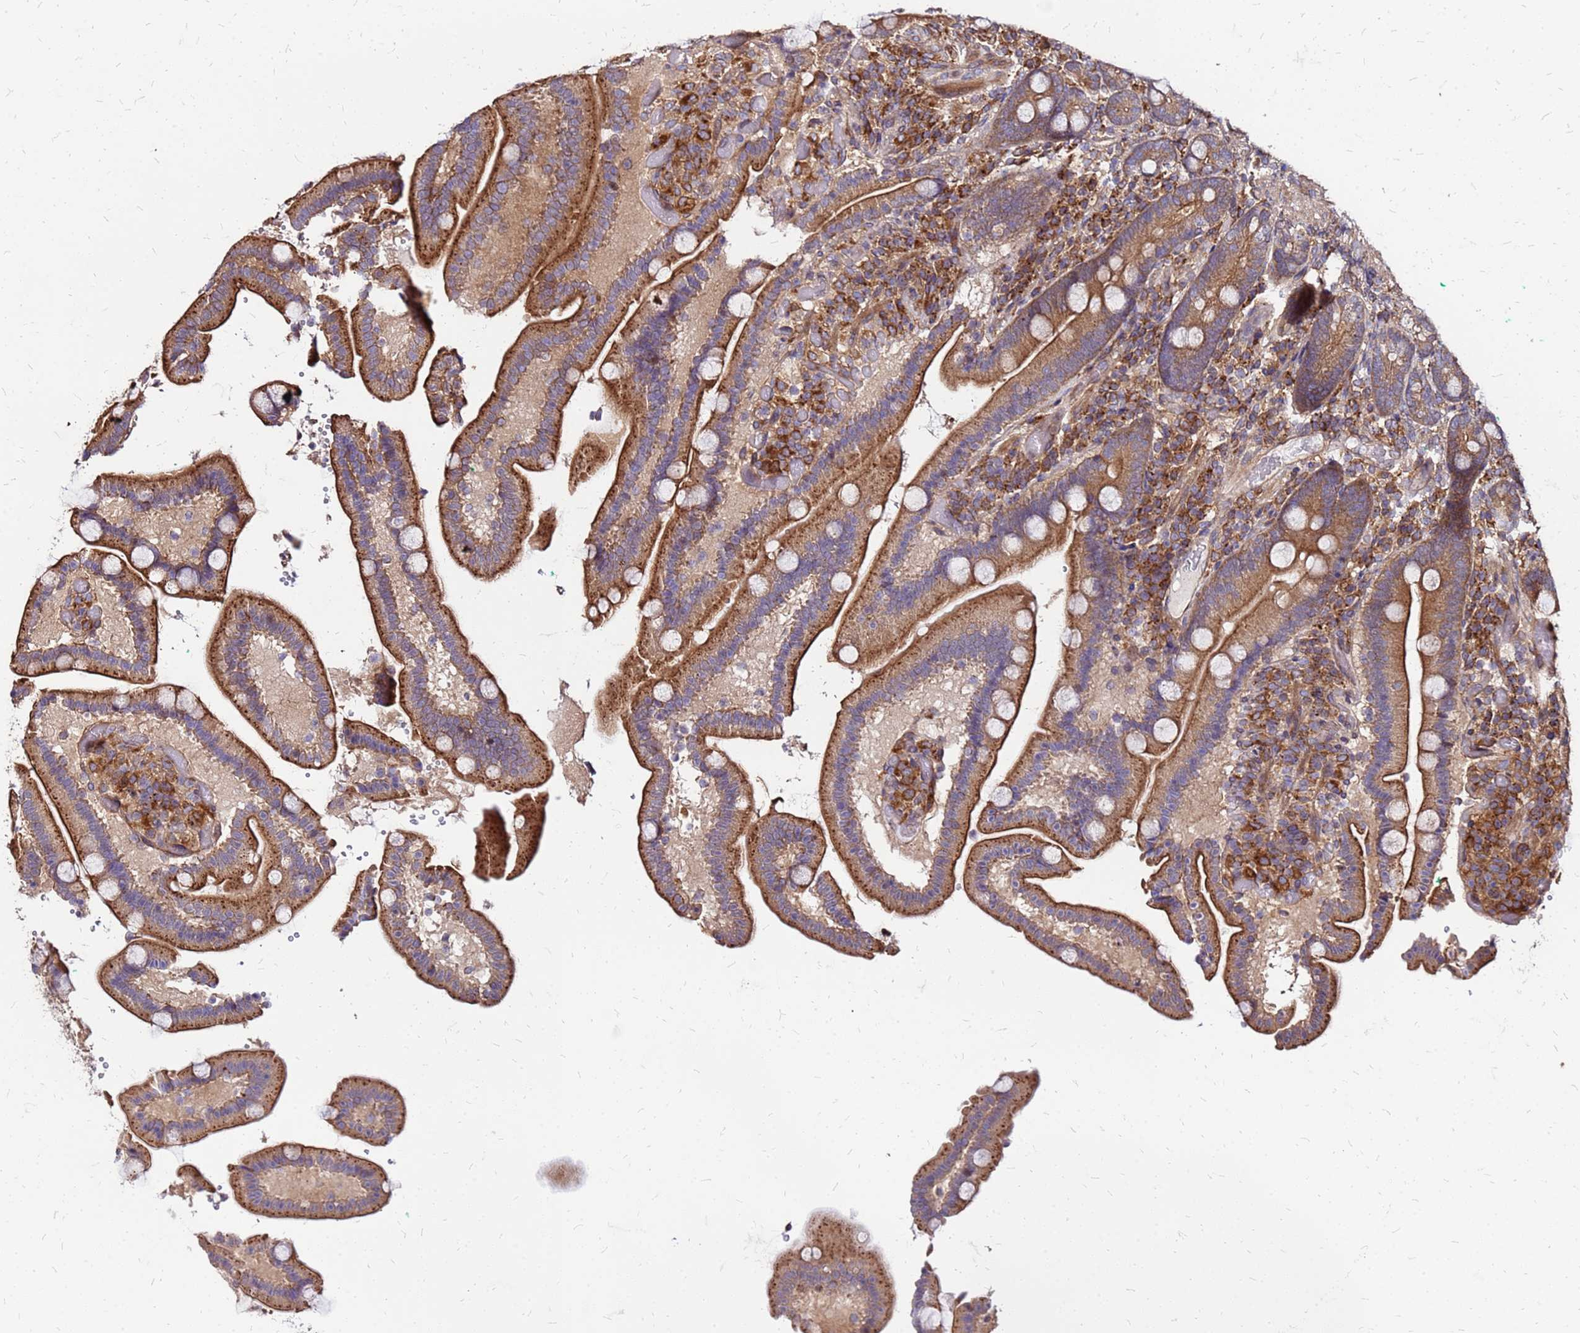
{"staining": {"intensity": "moderate", "quantity": ">75%", "location": "cytoplasmic/membranous"}, "tissue": "duodenum", "cell_type": "Glandular cells", "image_type": "normal", "snomed": [{"axis": "morphology", "description": "Normal tissue, NOS"}, {"axis": "topography", "description": "Duodenum"}], "caption": "An image of human duodenum stained for a protein exhibits moderate cytoplasmic/membranous brown staining in glandular cells. Using DAB (3,3'-diaminobenzidine) (brown) and hematoxylin (blue) stains, captured at high magnification using brightfield microscopy.", "gene": "CYBC1", "patient": {"sex": "female", "age": 62}}